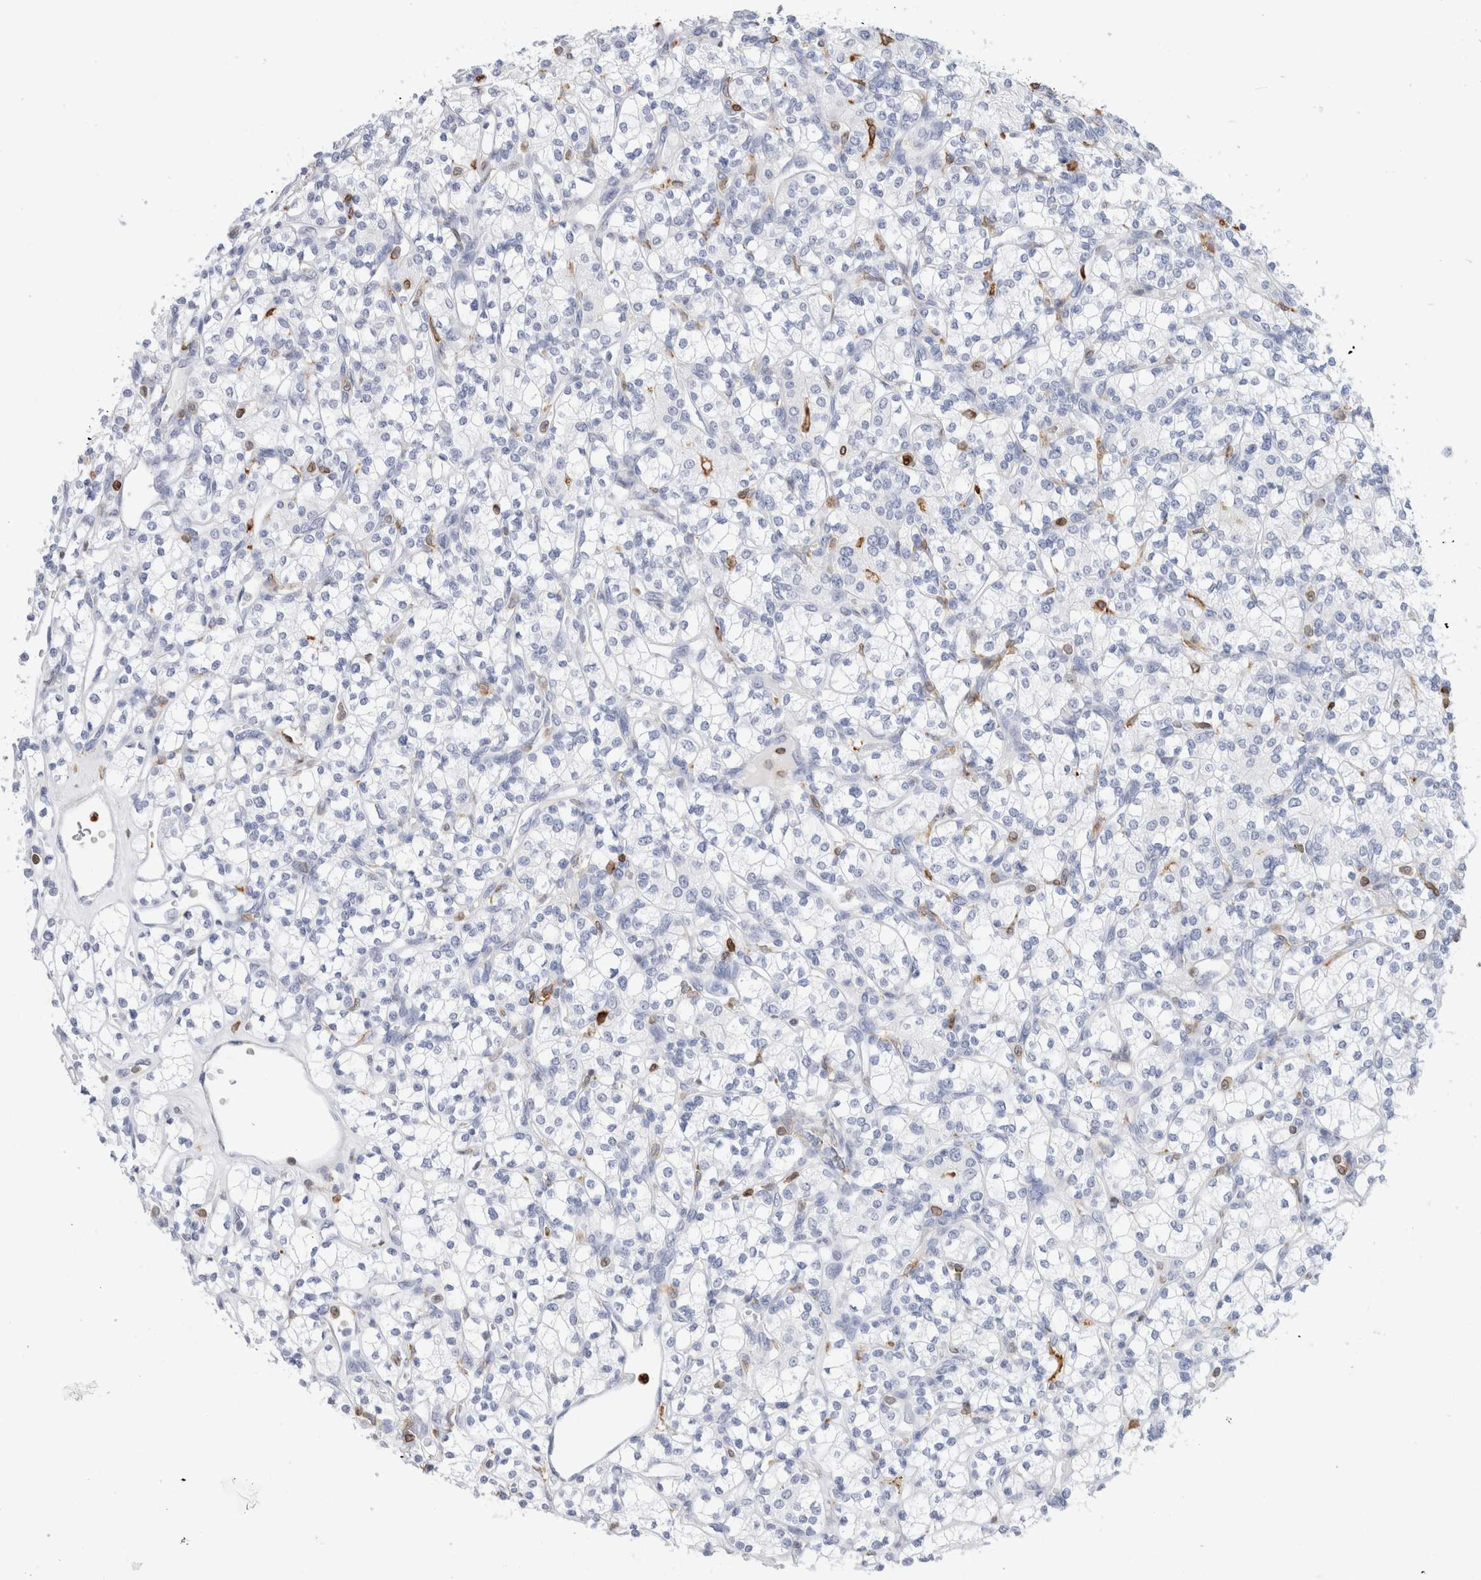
{"staining": {"intensity": "negative", "quantity": "none", "location": "none"}, "tissue": "renal cancer", "cell_type": "Tumor cells", "image_type": "cancer", "snomed": [{"axis": "morphology", "description": "Adenocarcinoma, NOS"}, {"axis": "topography", "description": "Kidney"}], "caption": "High magnification brightfield microscopy of renal cancer stained with DAB (3,3'-diaminobenzidine) (brown) and counterstained with hematoxylin (blue): tumor cells show no significant positivity.", "gene": "ALOX5AP", "patient": {"sex": "male", "age": 77}}